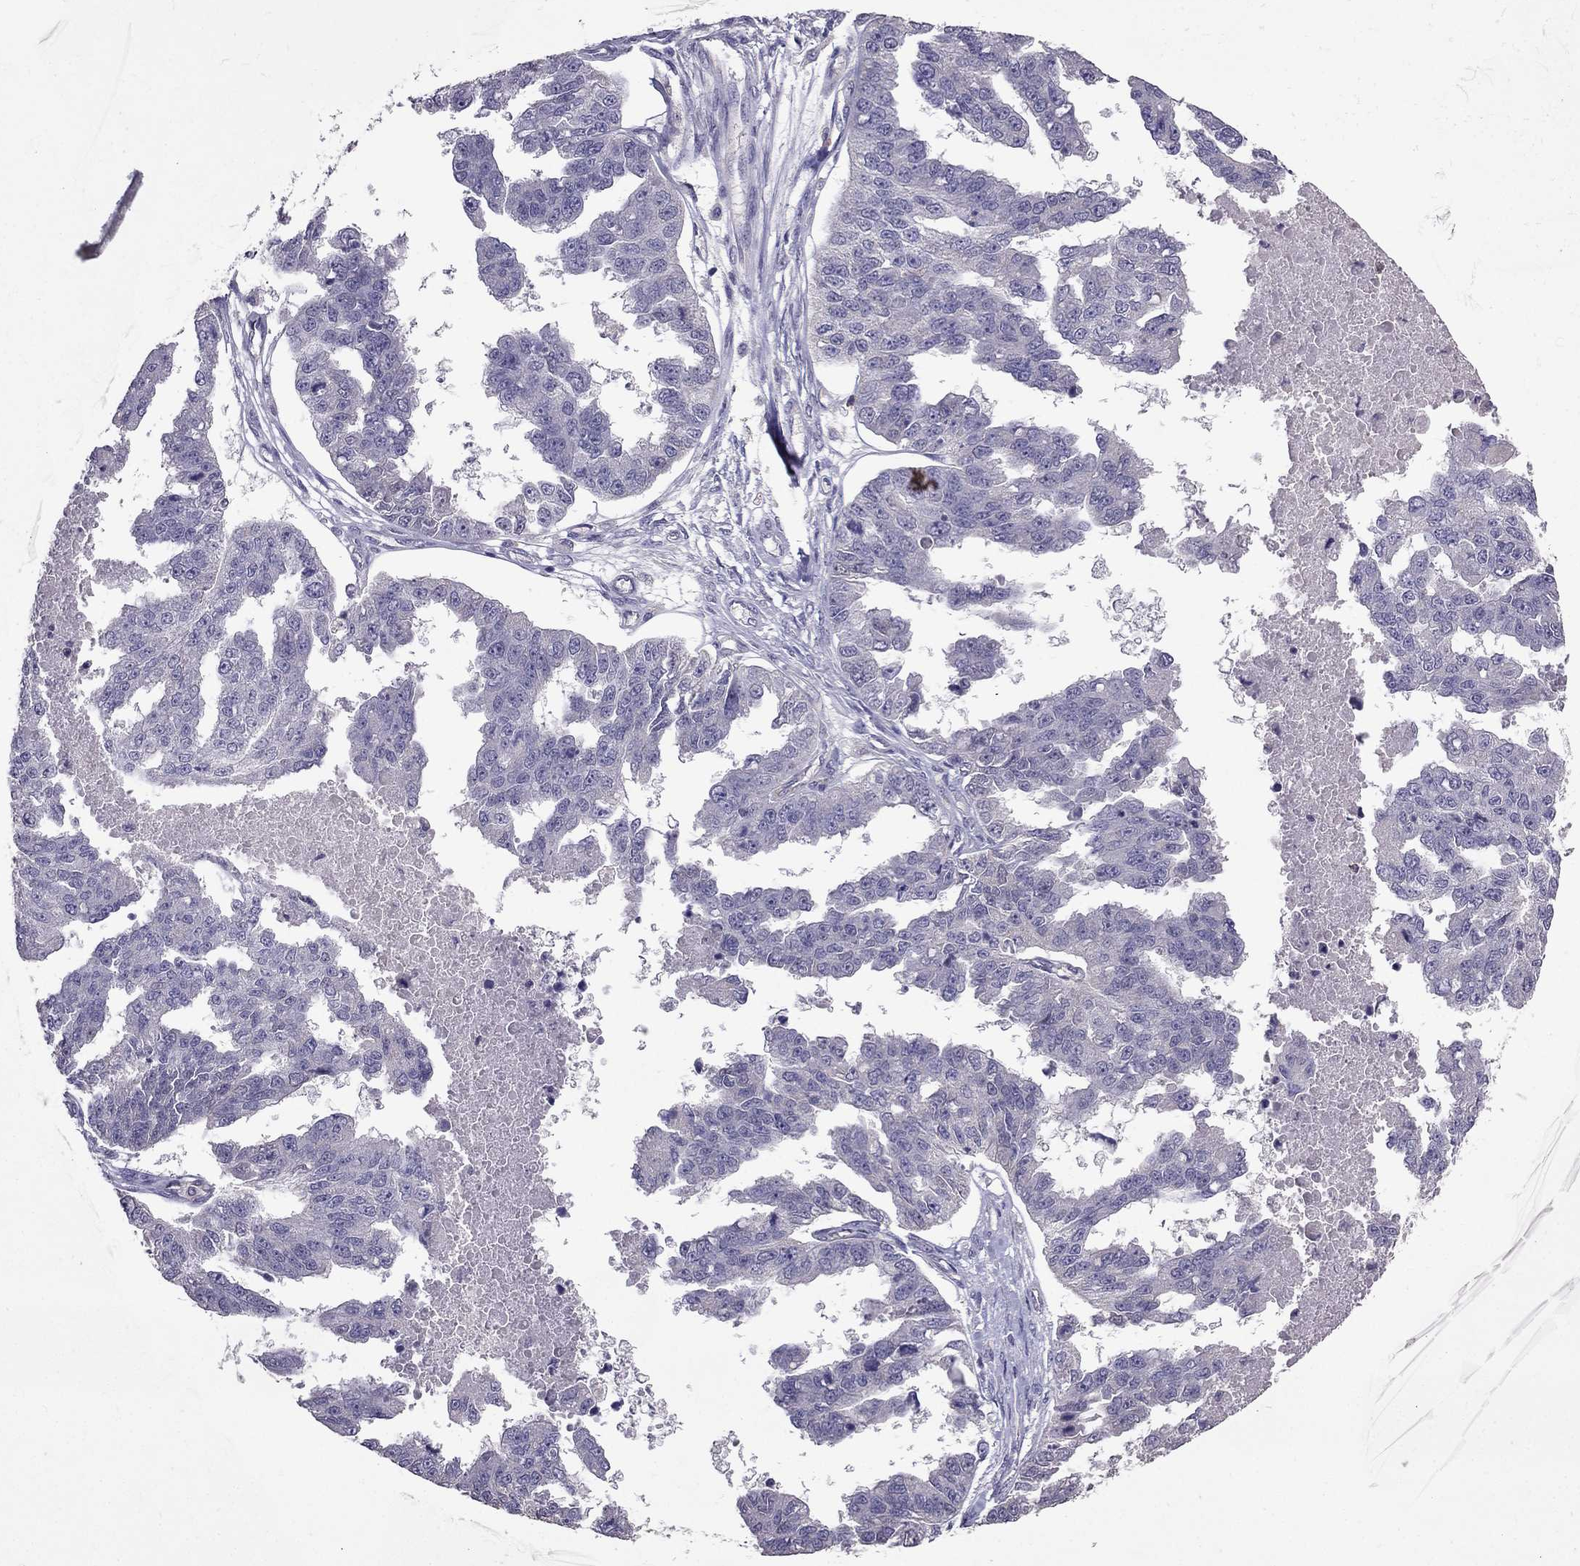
{"staining": {"intensity": "negative", "quantity": "none", "location": "none"}, "tissue": "ovarian cancer", "cell_type": "Tumor cells", "image_type": "cancer", "snomed": [{"axis": "morphology", "description": "Cystadenocarcinoma, serous, NOS"}, {"axis": "topography", "description": "Ovary"}], "caption": "Micrograph shows no protein expression in tumor cells of ovarian cancer (serous cystadenocarcinoma) tissue. (DAB immunohistochemistry visualized using brightfield microscopy, high magnification).", "gene": "RFLNB", "patient": {"sex": "female", "age": 58}}